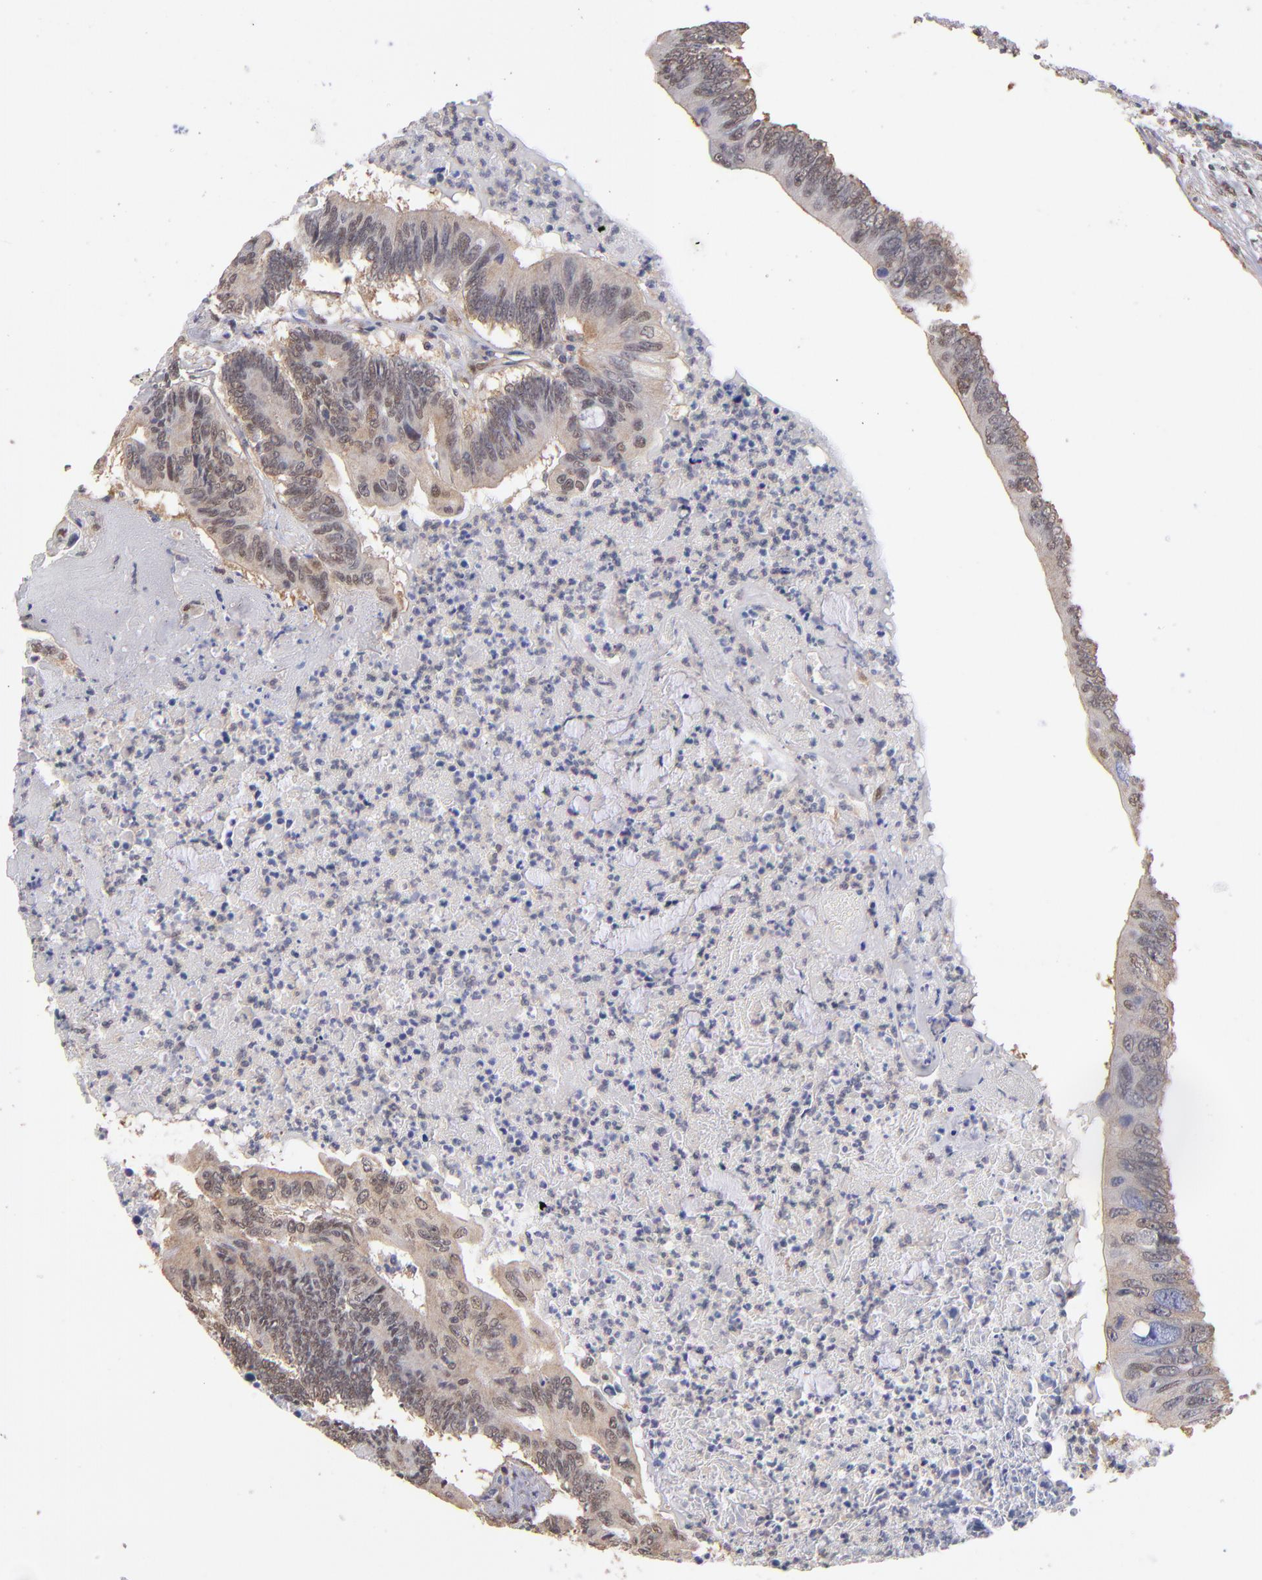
{"staining": {"intensity": "weak", "quantity": "25%-75%", "location": "cytoplasmic/membranous,nuclear"}, "tissue": "colorectal cancer", "cell_type": "Tumor cells", "image_type": "cancer", "snomed": [{"axis": "morphology", "description": "Adenocarcinoma, NOS"}, {"axis": "topography", "description": "Colon"}], "caption": "This is a photomicrograph of immunohistochemistry staining of colorectal cancer, which shows weak expression in the cytoplasmic/membranous and nuclear of tumor cells.", "gene": "PSMD10", "patient": {"sex": "male", "age": 65}}